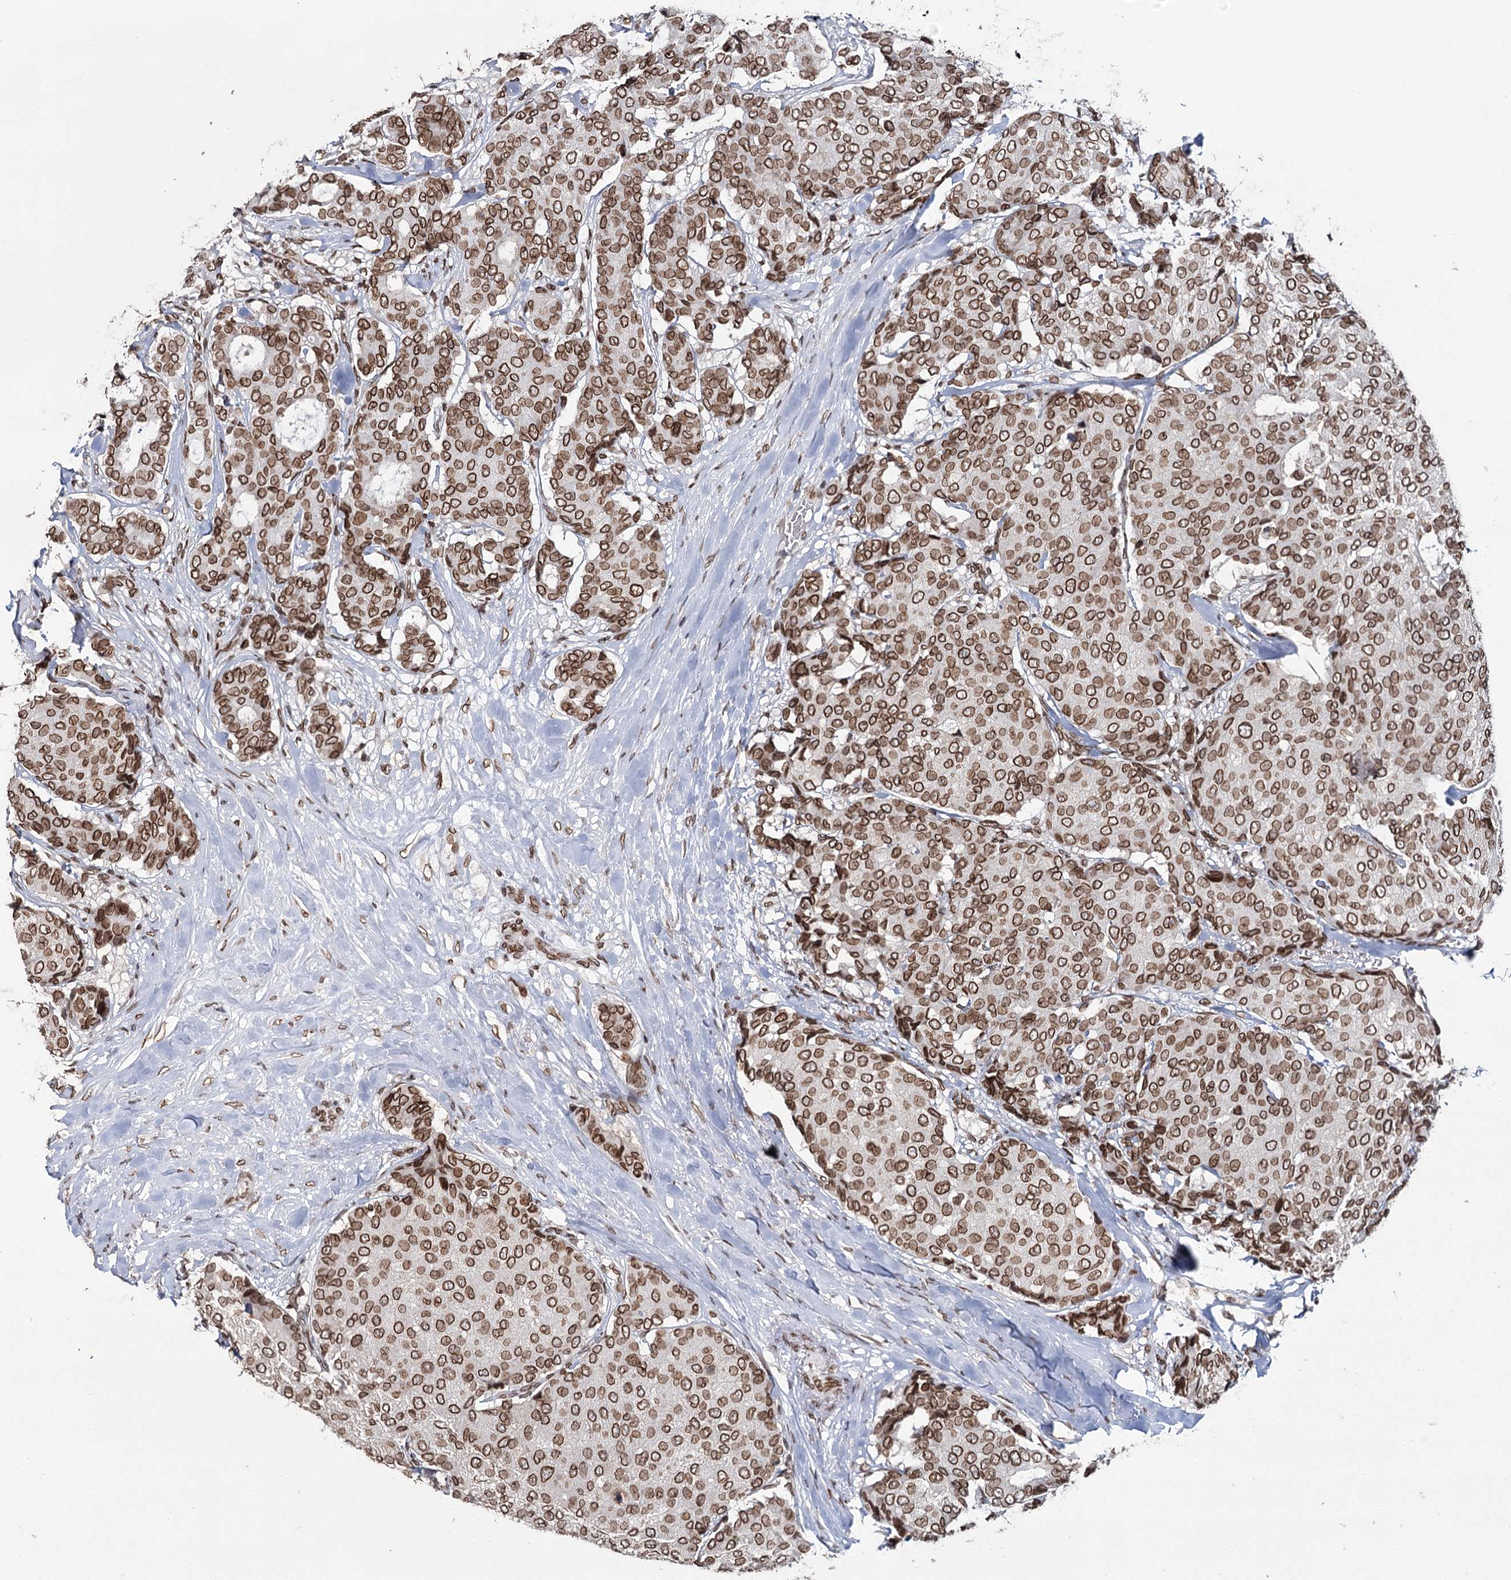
{"staining": {"intensity": "moderate", "quantity": ">75%", "location": "cytoplasmic/membranous,nuclear"}, "tissue": "breast cancer", "cell_type": "Tumor cells", "image_type": "cancer", "snomed": [{"axis": "morphology", "description": "Duct carcinoma"}, {"axis": "topography", "description": "Breast"}], "caption": "Immunohistochemical staining of human breast cancer reveals medium levels of moderate cytoplasmic/membranous and nuclear positivity in about >75% of tumor cells. The staining is performed using DAB (3,3'-diaminobenzidine) brown chromogen to label protein expression. The nuclei are counter-stained blue using hematoxylin.", "gene": "KIAA0930", "patient": {"sex": "female", "age": 75}}